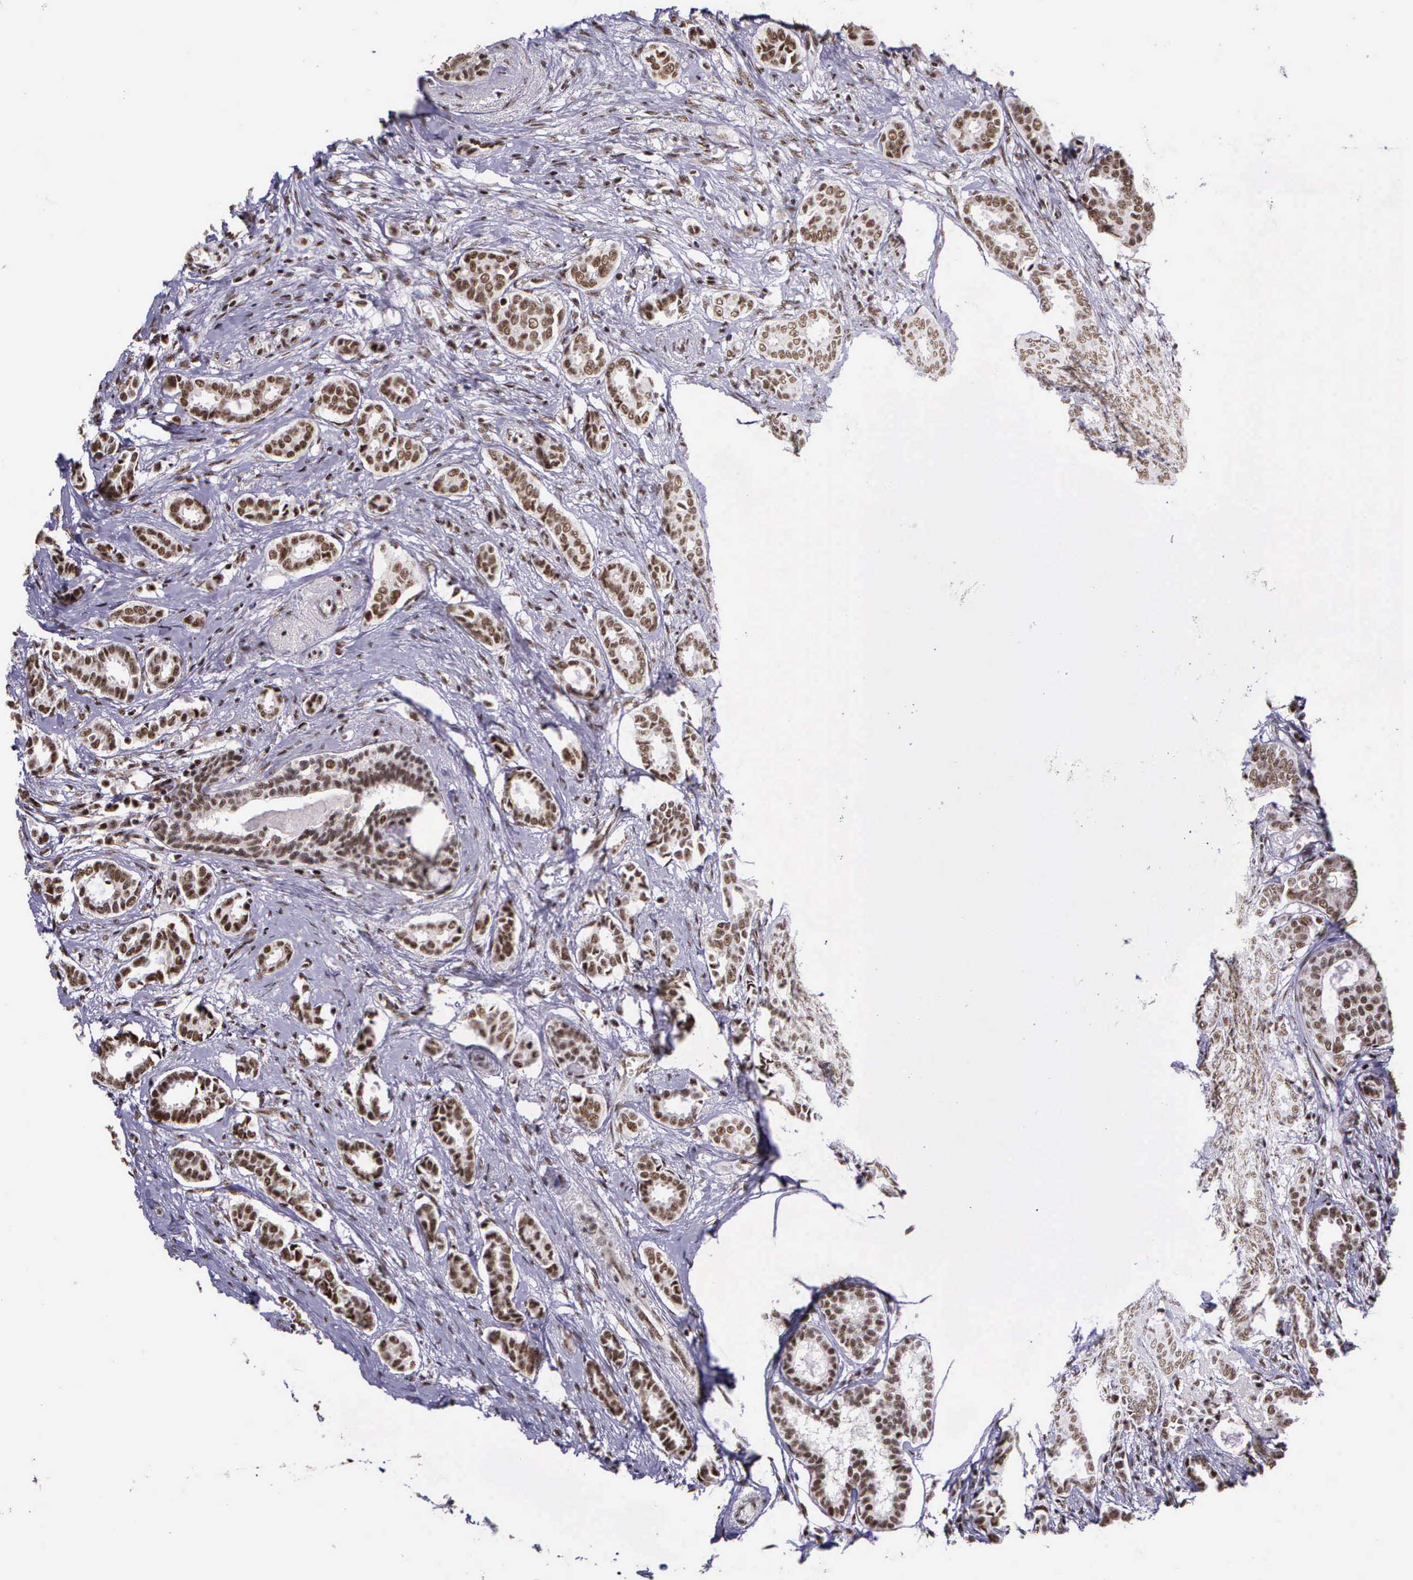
{"staining": {"intensity": "moderate", "quantity": ">75%", "location": "nuclear"}, "tissue": "breast cancer", "cell_type": "Tumor cells", "image_type": "cancer", "snomed": [{"axis": "morphology", "description": "Duct carcinoma"}, {"axis": "topography", "description": "Breast"}], "caption": "Human breast intraductal carcinoma stained with a brown dye displays moderate nuclear positive positivity in about >75% of tumor cells.", "gene": "FAM47A", "patient": {"sex": "female", "age": 50}}